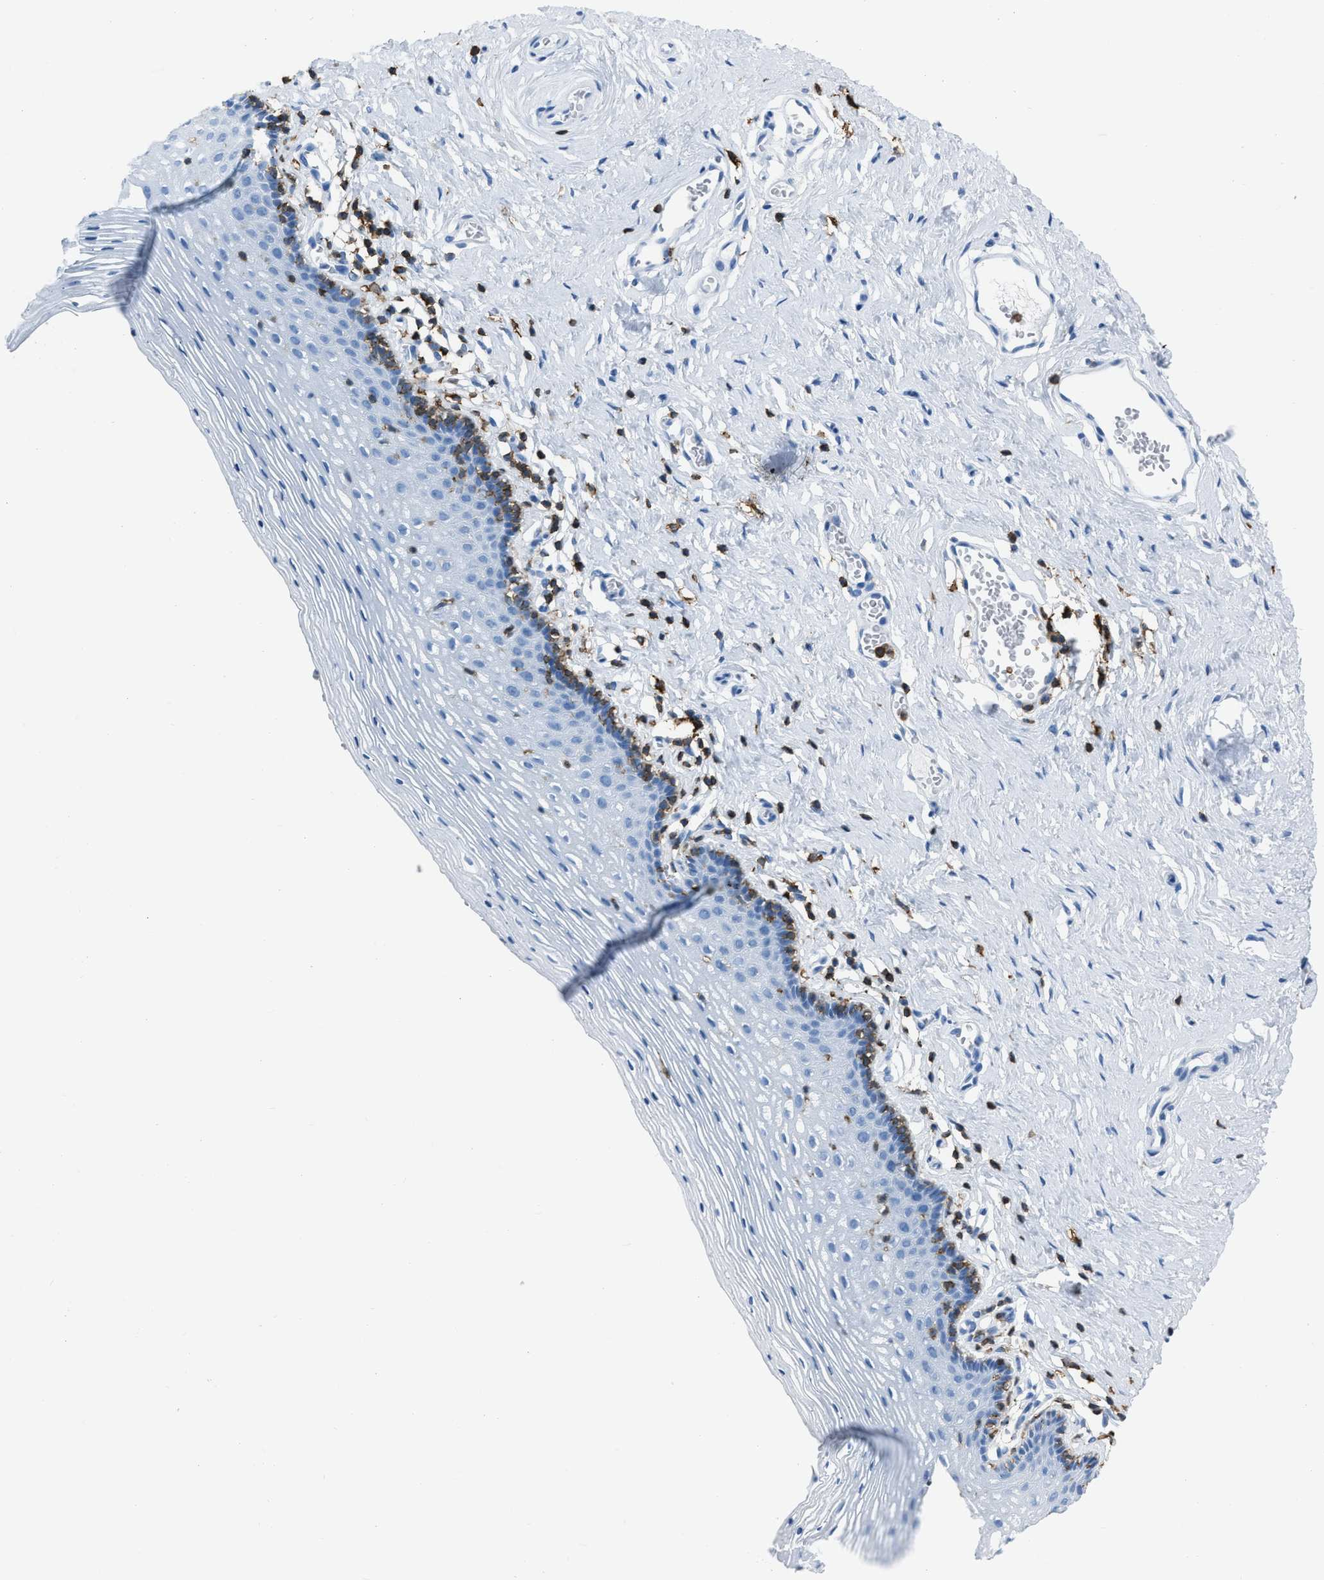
{"staining": {"intensity": "negative", "quantity": "none", "location": "none"}, "tissue": "vagina", "cell_type": "Squamous epithelial cells", "image_type": "normal", "snomed": [{"axis": "morphology", "description": "Normal tissue, NOS"}, {"axis": "topography", "description": "Vagina"}], "caption": "The histopathology image exhibits no staining of squamous epithelial cells in unremarkable vagina.", "gene": "LSP1", "patient": {"sex": "female", "age": 32}}